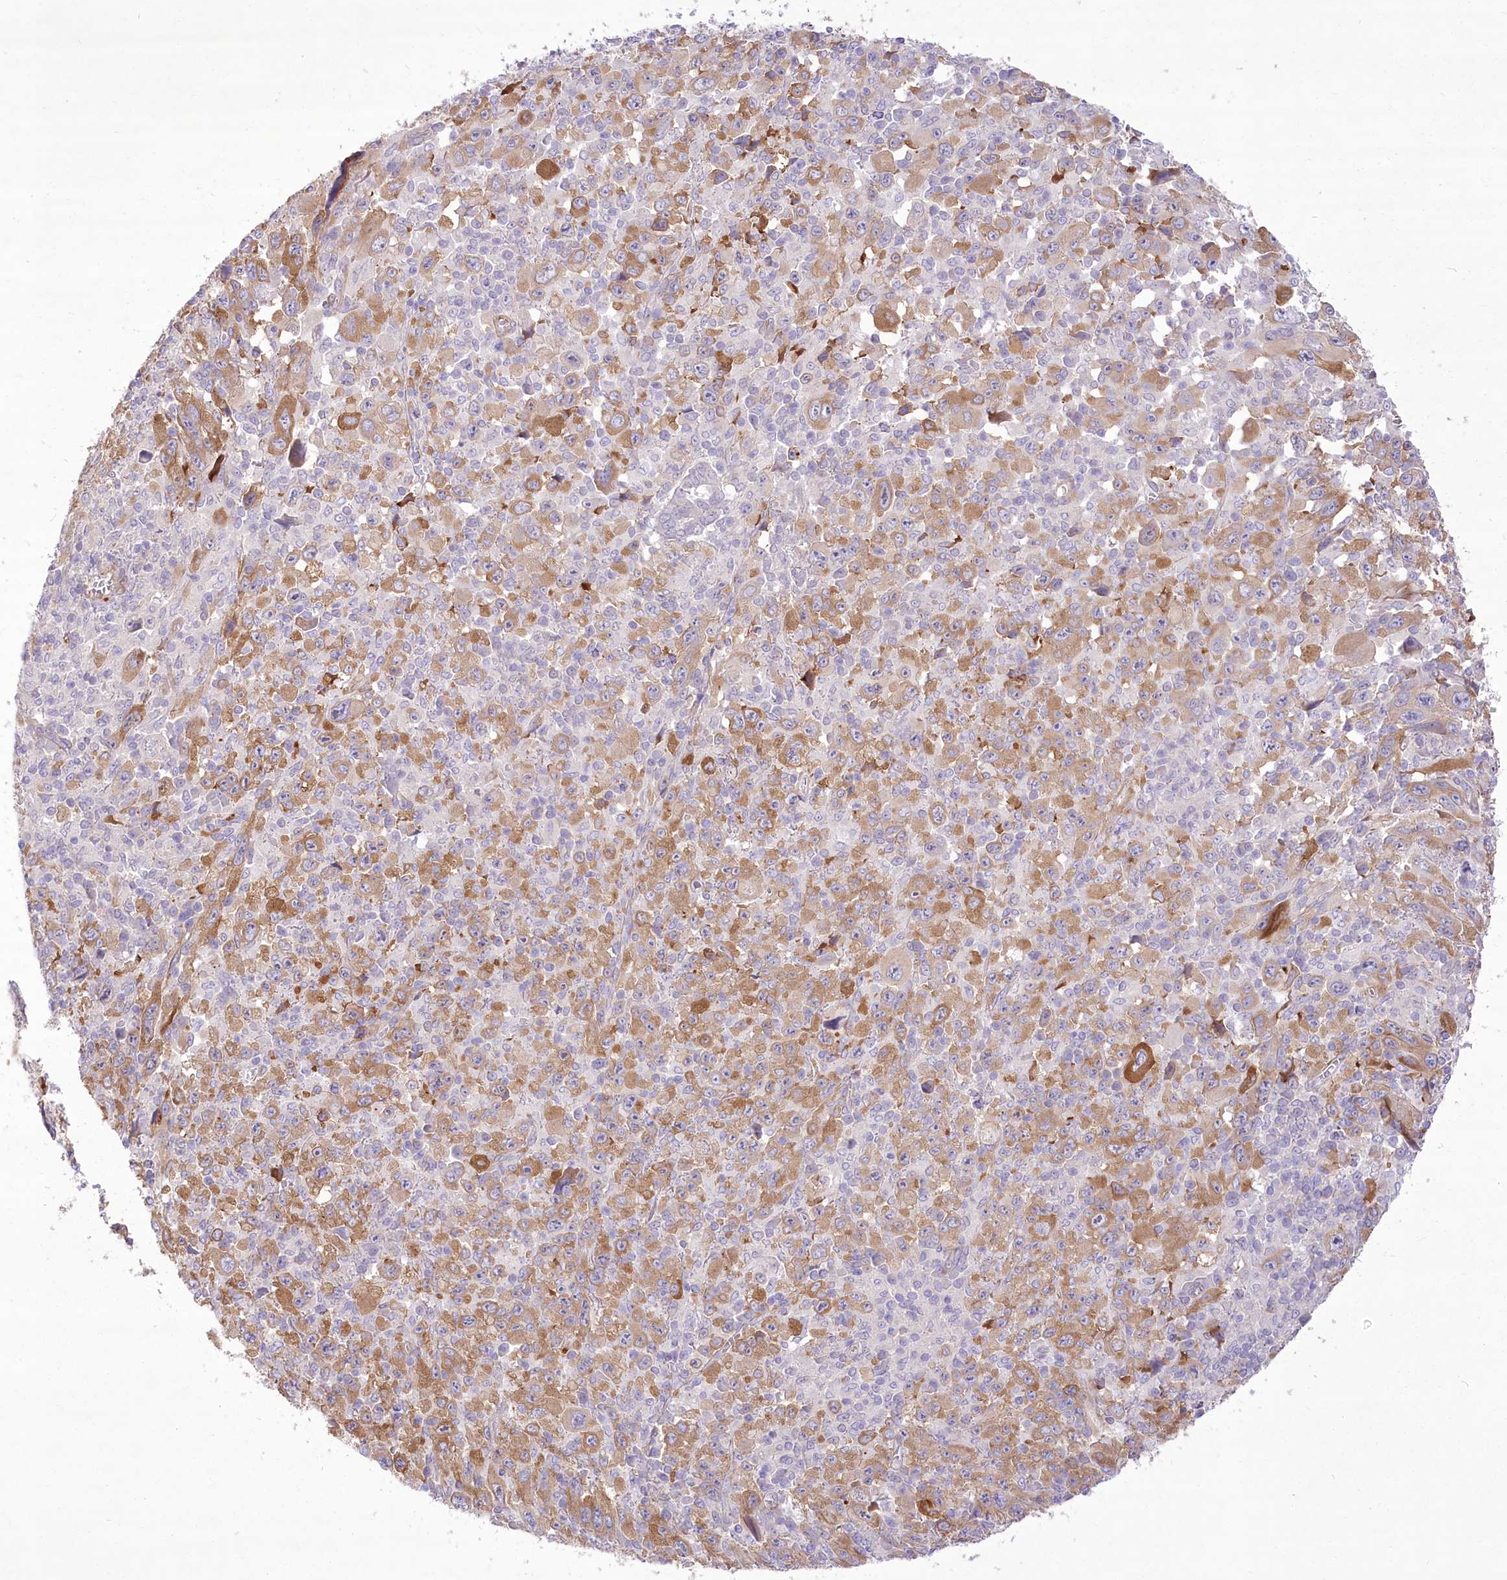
{"staining": {"intensity": "moderate", "quantity": "25%-75%", "location": "cytoplasmic/membranous"}, "tissue": "melanoma", "cell_type": "Tumor cells", "image_type": "cancer", "snomed": [{"axis": "morphology", "description": "Malignant melanoma, Metastatic site"}, {"axis": "topography", "description": "Skin"}], "caption": "Approximately 25%-75% of tumor cells in malignant melanoma (metastatic site) exhibit moderate cytoplasmic/membranous protein expression as visualized by brown immunohistochemical staining.", "gene": "ANGPTL3", "patient": {"sex": "female", "age": 56}}